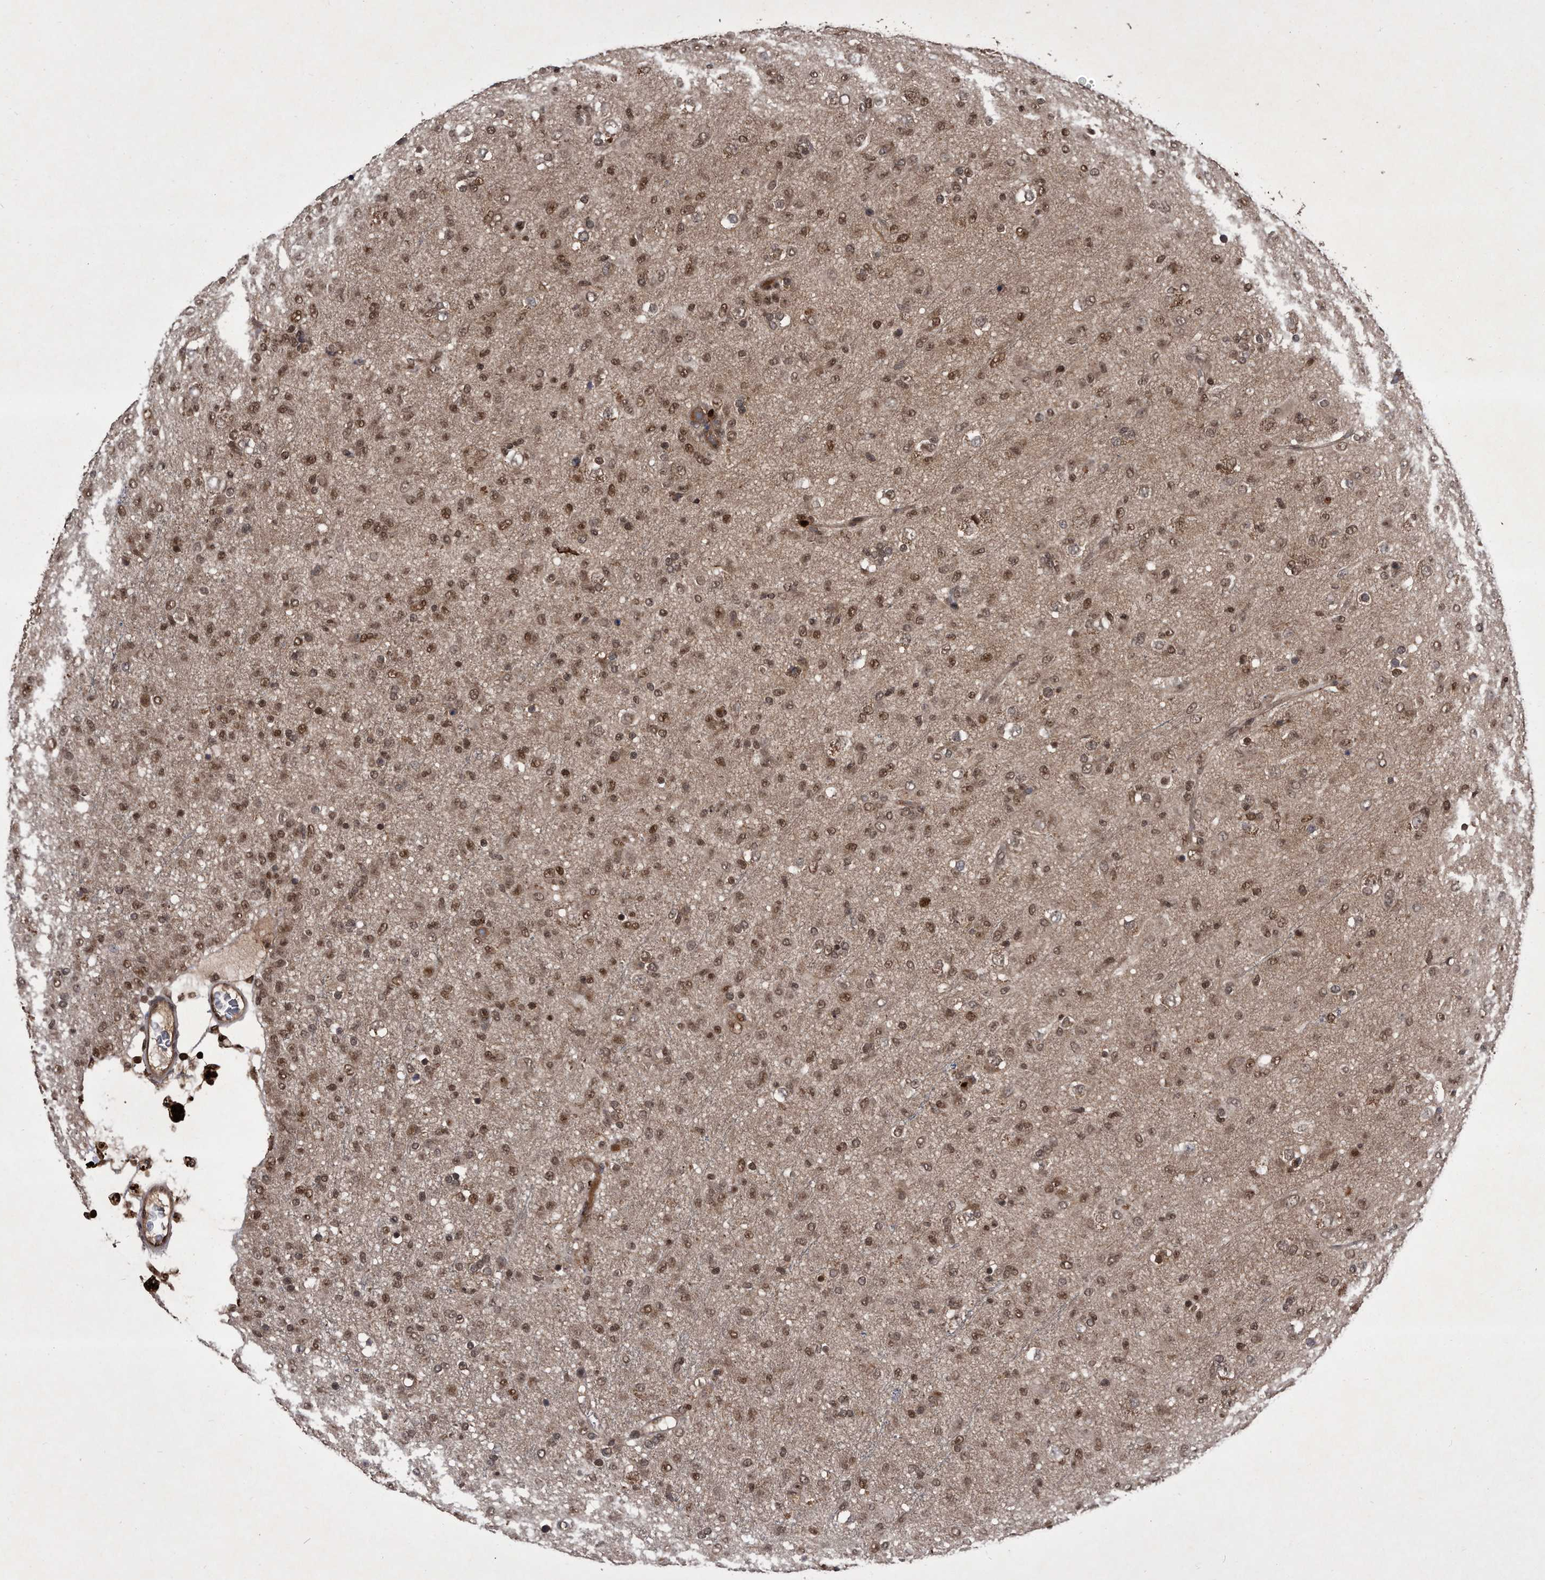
{"staining": {"intensity": "moderate", "quantity": ">75%", "location": "cytoplasmic/membranous,nuclear"}, "tissue": "glioma", "cell_type": "Tumor cells", "image_type": "cancer", "snomed": [{"axis": "morphology", "description": "Glioma, malignant, Low grade"}, {"axis": "topography", "description": "Brain"}], "caption": "Glioma was stained to show a protein in brown. There is medium levels of moderate cytoplasmic/membranous and nuclear positivity in about >75% of tumor cells. (DAB (3,3'-diaminobenzidine) IHC with brightfield microscopy, high magnification).", "gene": "RAD23B", "patient": {"sex": "male", "age": 65}}